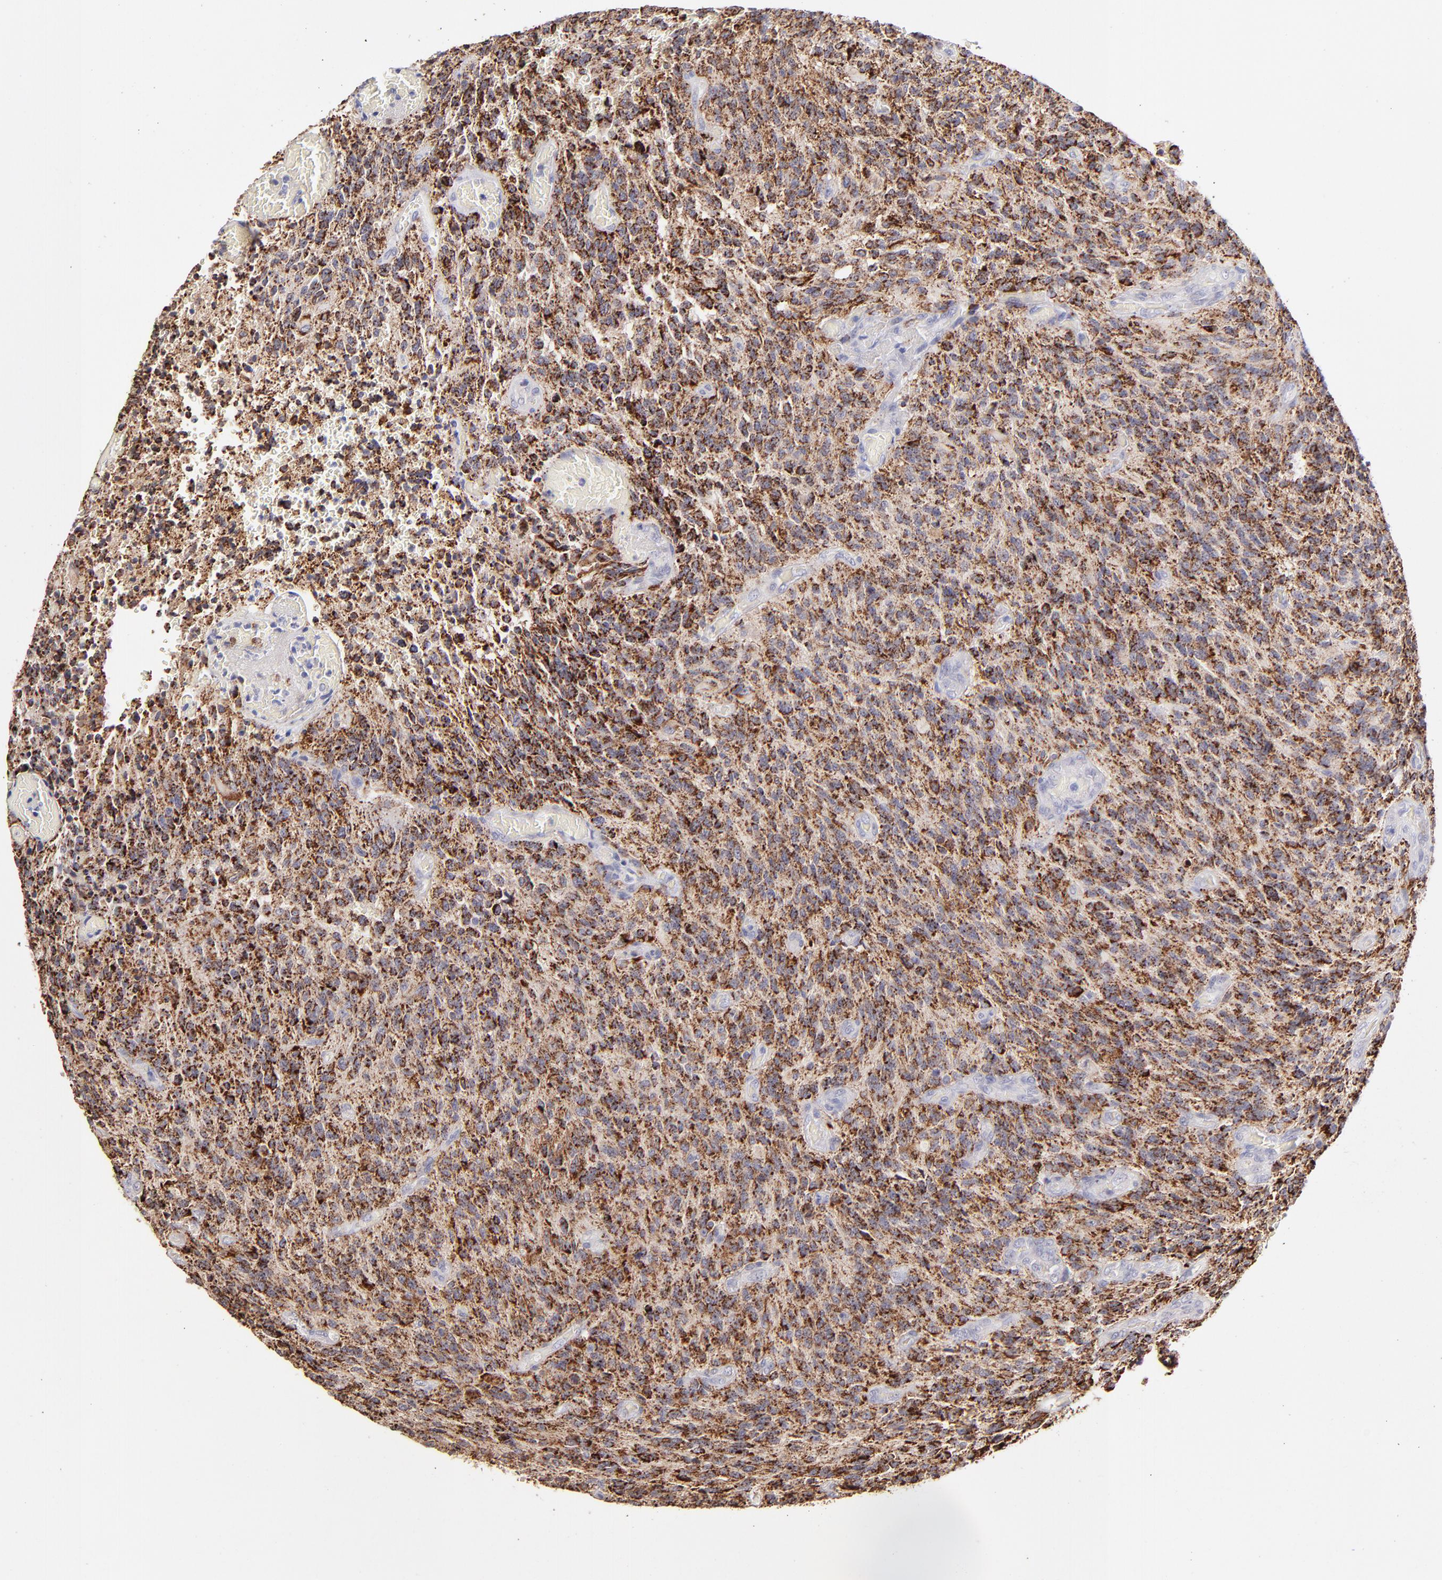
{"staining": {"intensity": "strong", "quantity": ">75%", "location": "cytoplasmic/membranous"}, "tissue": "glioma", "cell_type": "Tumor cells", "image_type": "cancer", "snomed": [{"axis": "morphology", "description": "Normal tissue, NOS"}, {"axis": "morphology", "description": "Glioma, malignant, High grade"}, {"axis": "topography", "description": "Cerebral cortex"}], "caption": "IHC photomicrograph of glioma stained for a protein (brown), which displays high levels of strong cytoplasmic/membranous expression in about >75% of tumor cells.", "gene": "GLDC", "patient": {"sex": "male", "age": 56}}